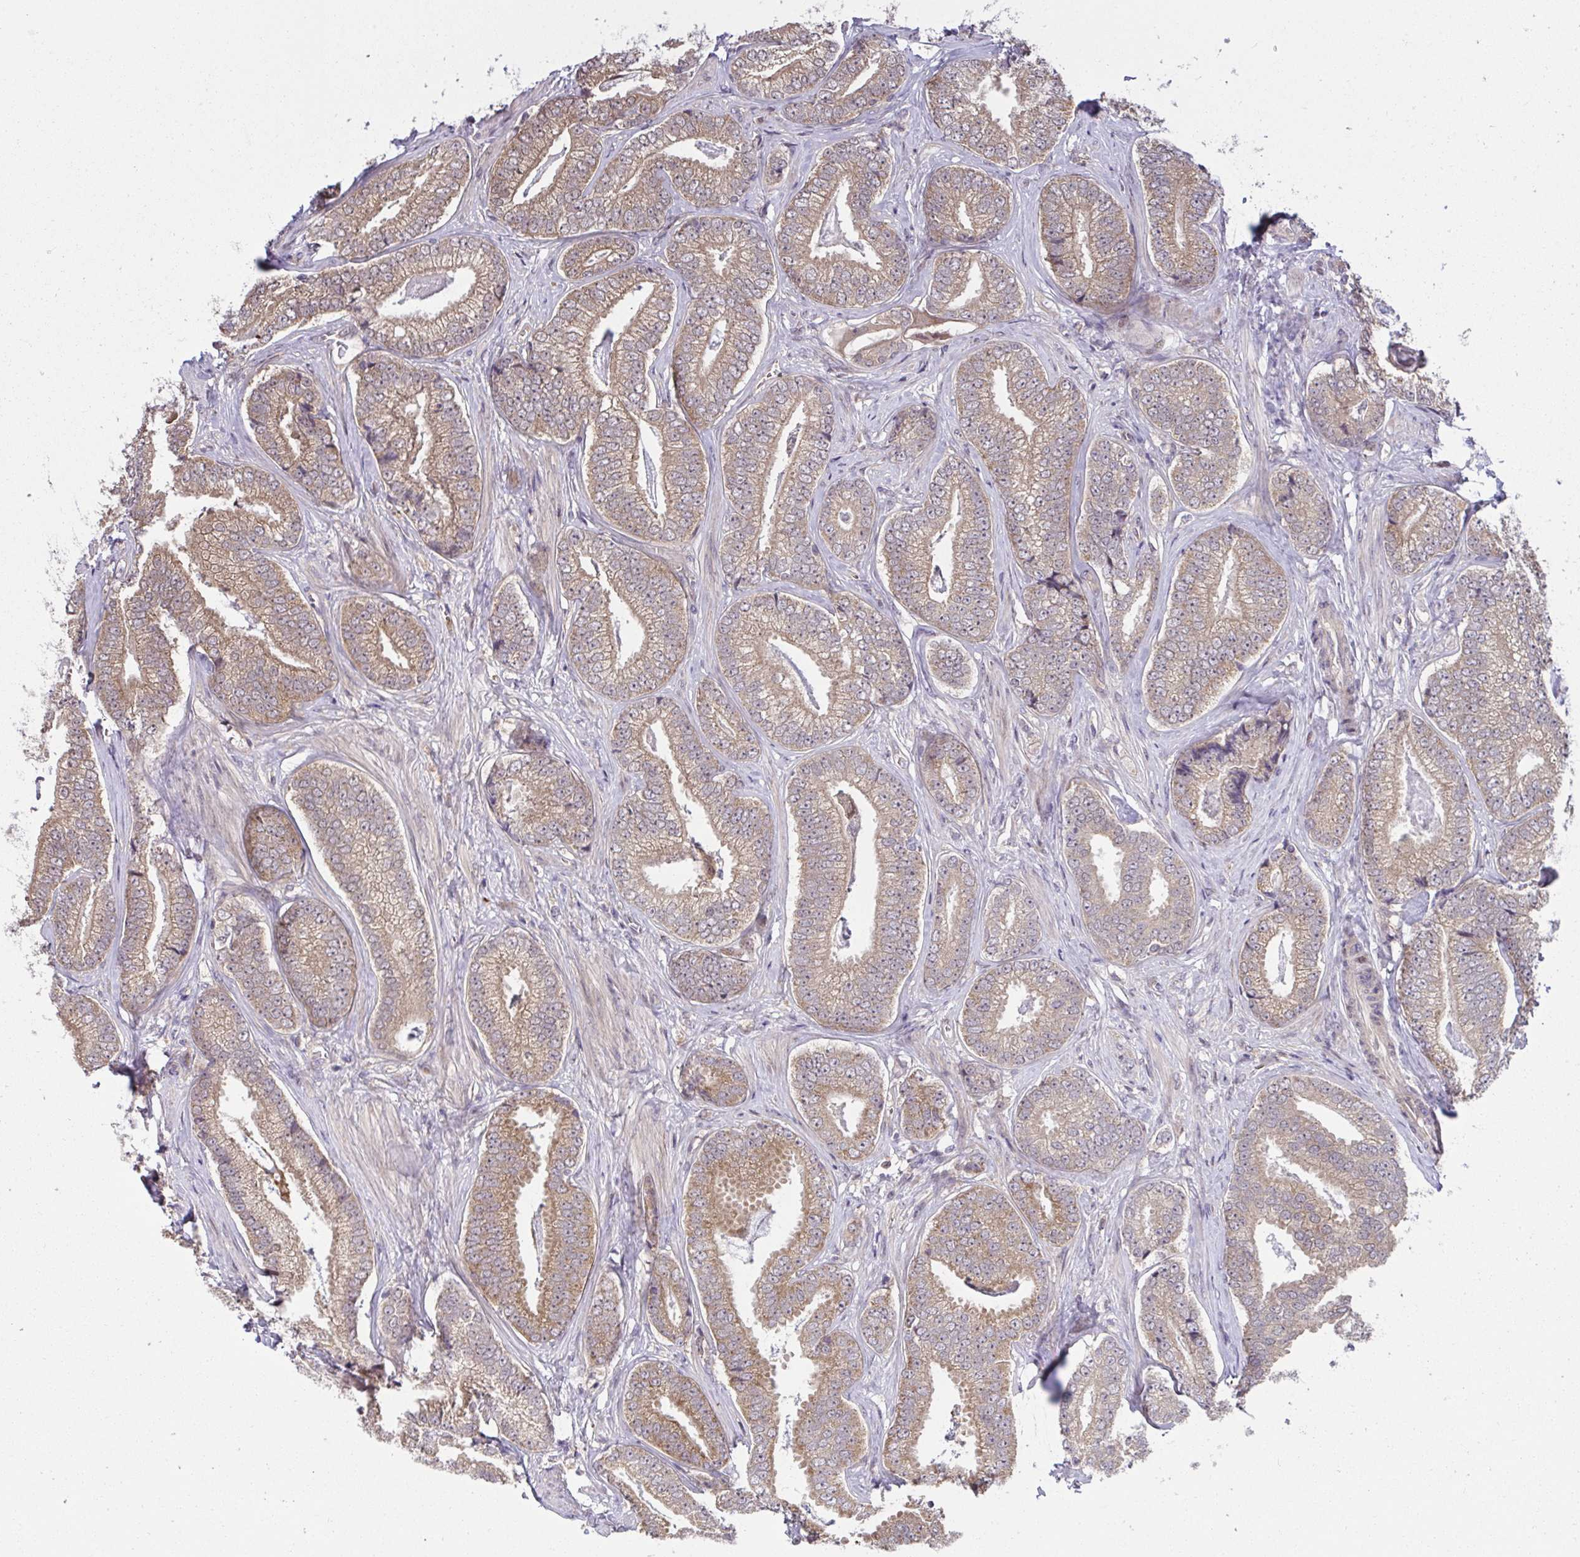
{"staining": {"intensity": "moderate", "quantity": ">75%", "location": "cytoplasmic/membranous"}, "tissue": "prostate cancer", "cell_type": "Tumor cells", "image_type": "cancer", "snomed": [{"axis": "morphology", "description": "Adenocarcinoma, Low grade"}, {"axis": "topography", "description": "Prostate"}], "caption": "DAB immunohistochemical staining of prostate cancer (low-grade adenocarcinoma) reveals moderate cytoplasmic/membranous protein expression in about >75% of tumor cells. (IHC, brightfield microscopy, high magnification).", "gene": "RDH14", "patient": {"sex": "male", "age": 63}}